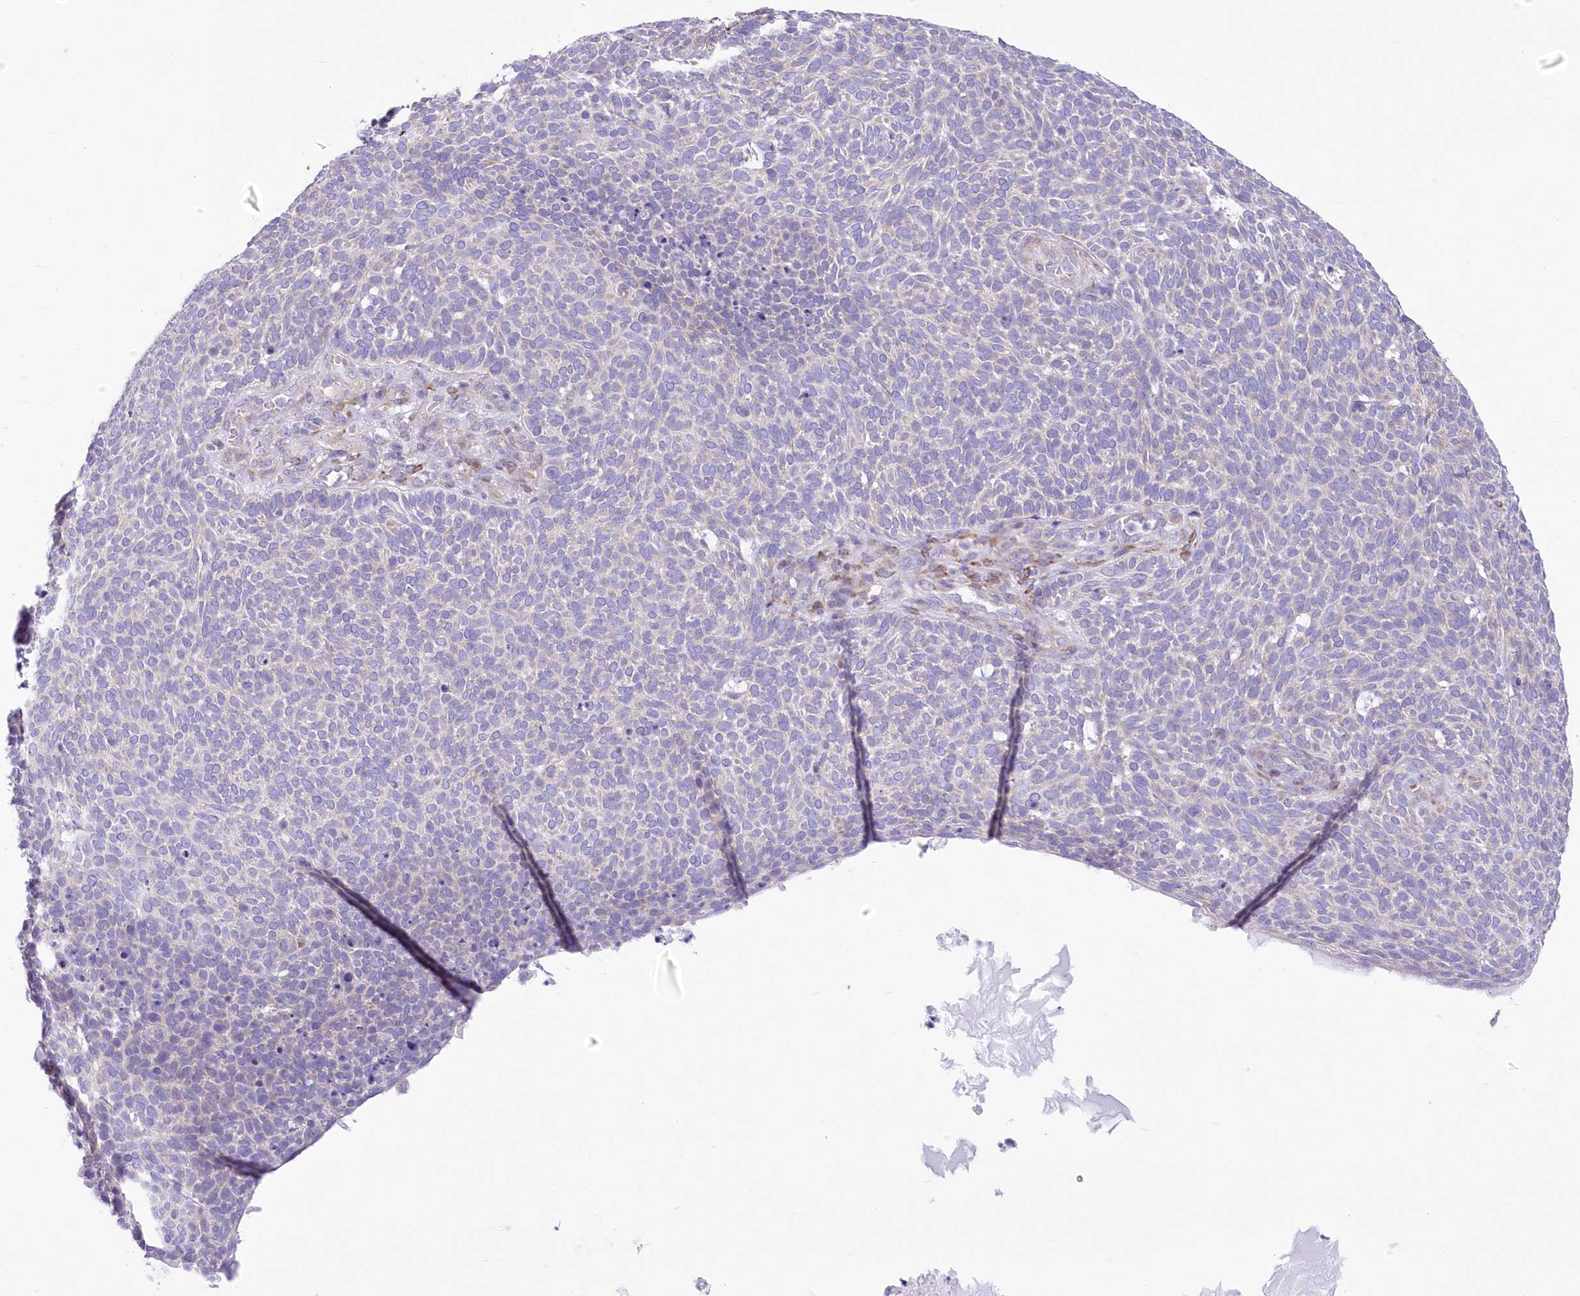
{"staining": {"intensity": "negative", "quantity": "none", "location": "none"}, "tissue": "skin cancer", "cell_type": "Tumor cells", "image_type": "cancer", "snomed": [{"axis": "morphology", "description": "Squamous cell carcinoma, NOS"}, {"axis": "topography", "description": "Skin"}], "caption": "This is an immunohistochemistry (IHC) photomicrograph of skin cancer (squamous cell carcinoma). There is no staining in tumor cells.", "gene": "YTHDC2", "patient": {"sex": "female", "age": 90}}